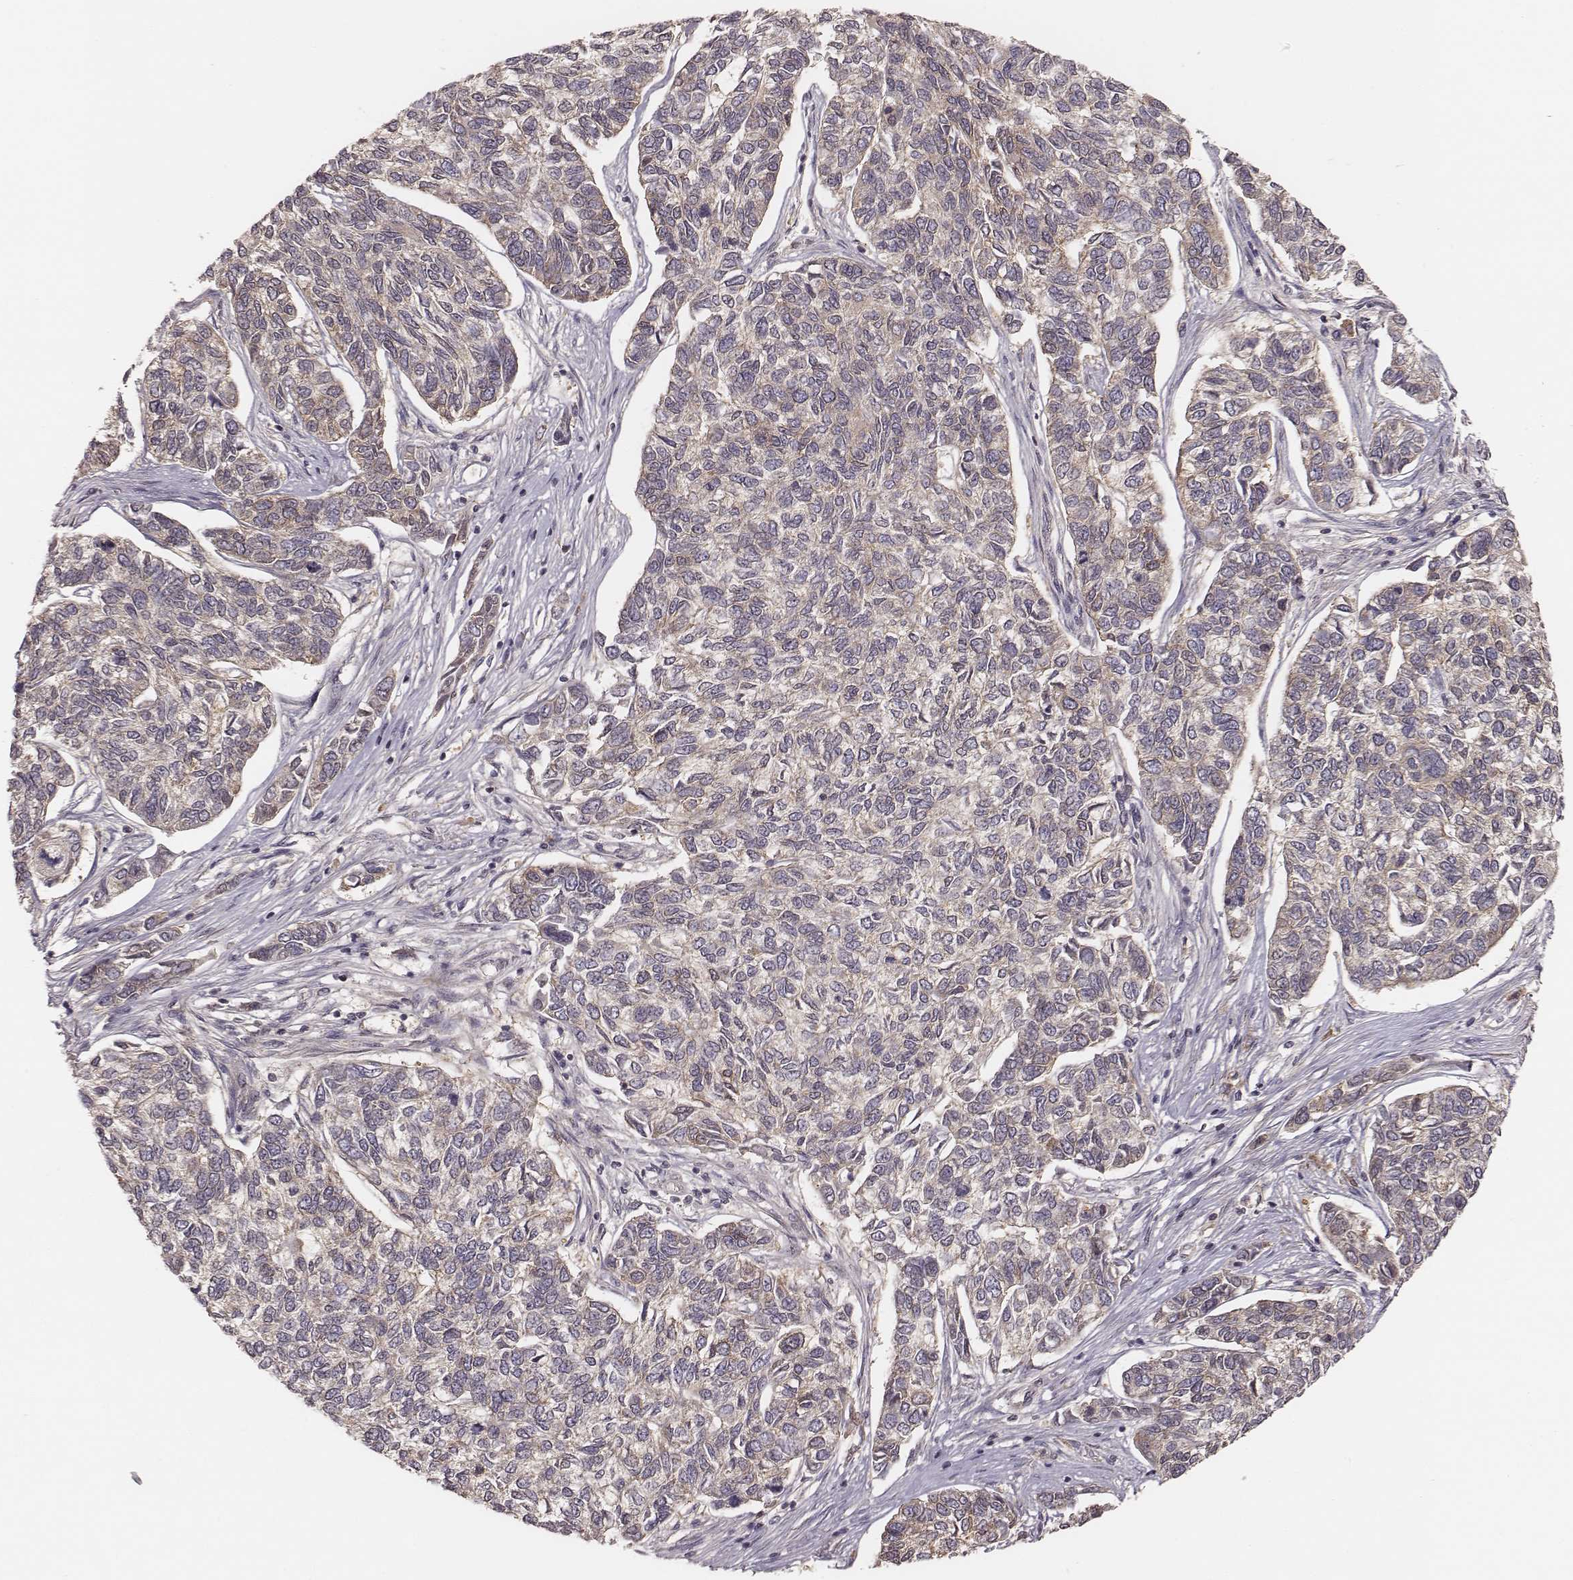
{"staining": {"intensity": "weak", "quantity": "25%-75%", "location": "cytoplasmic/membranous"}, "tissue": "skin cancer", "cell_type": "Tumor cells", "image_type": "cancer", "snomed": [{"axis": "morphology", "description": "Basal cell carcinoma"}, {"axis": "topography", "description": "Skin"}], "caption": "Human skin basal cell carcinoma stained with a protein marker demonstrates weak staining in tumor cells.", "gene": "CARS1", "patient": {"sex": "female", "age": 65}}